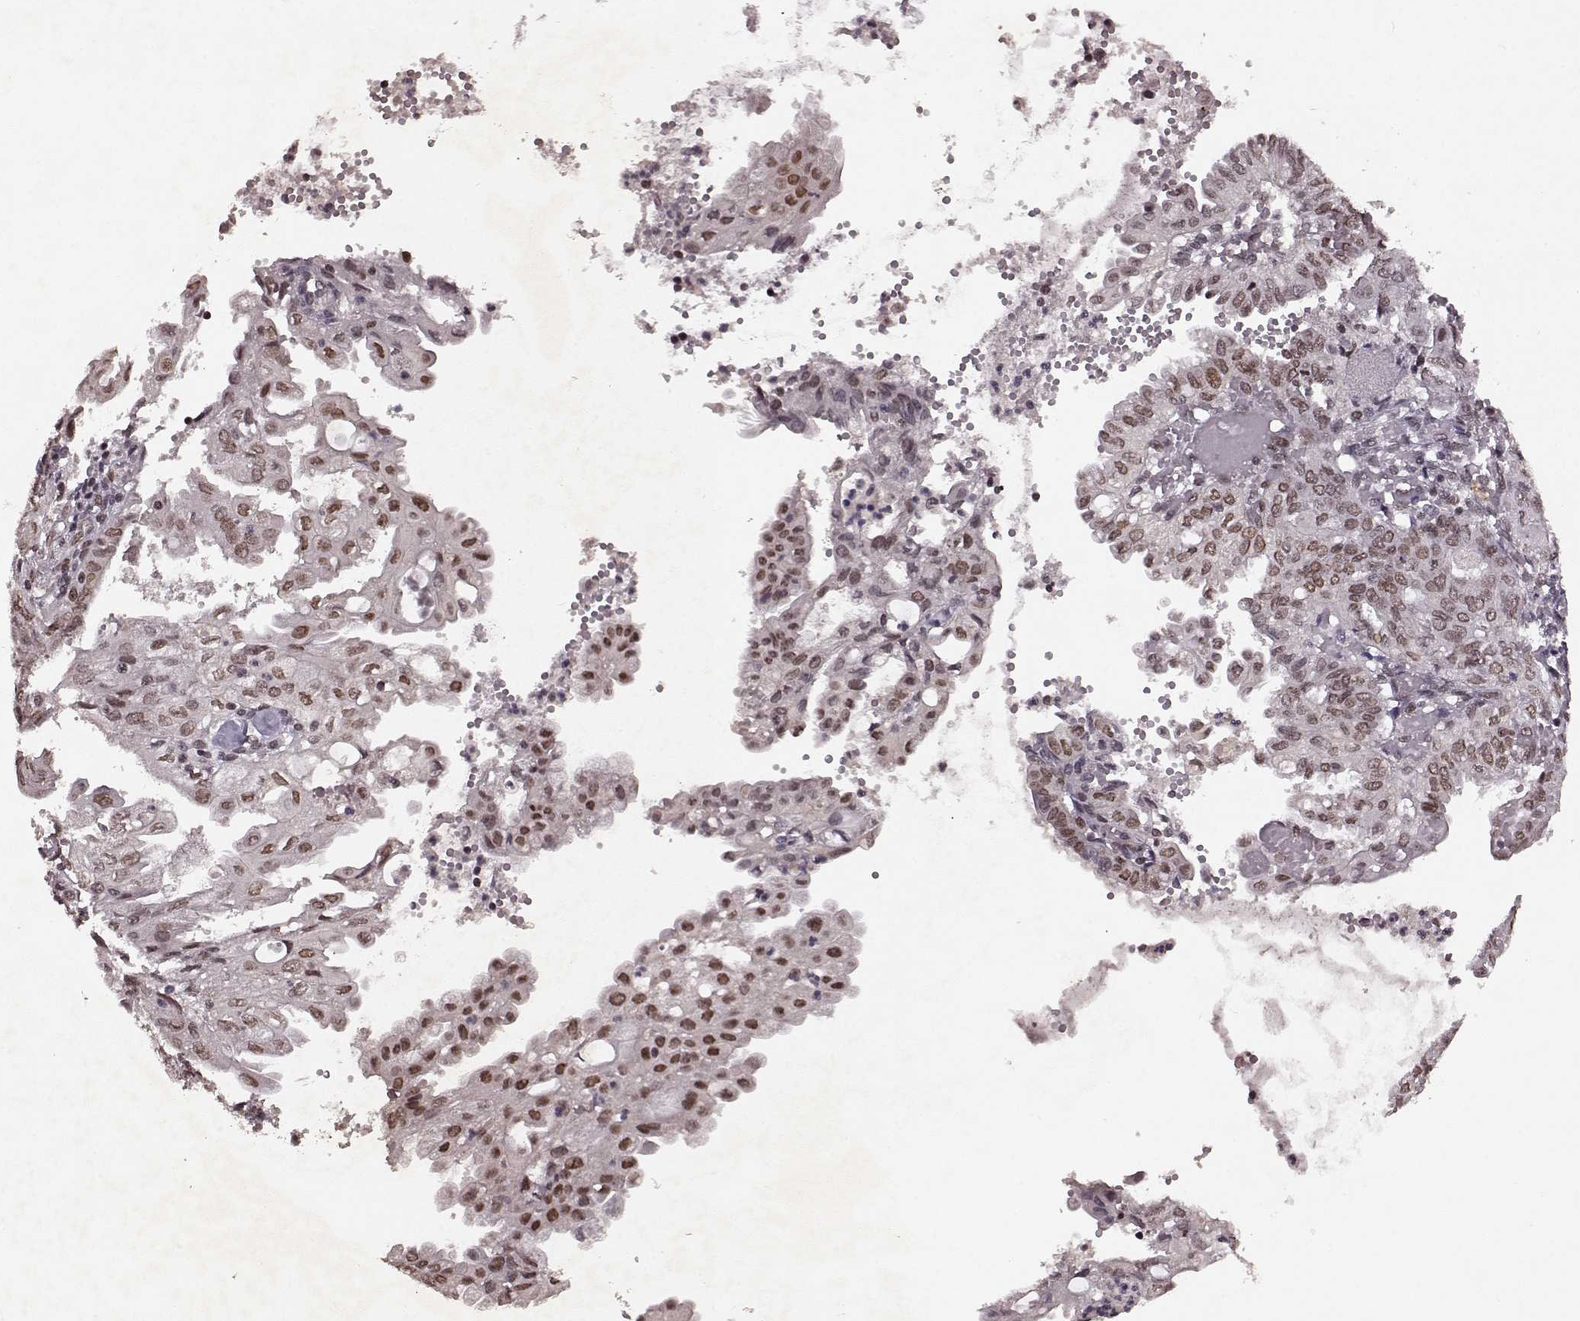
{"staining": {"intensity": "moderate", "quantity": ">75%", "location": "nuclear"}, "tissue": "endometrial cancer", "cell_type": "Tumor cells", "image_type": "cancer", "snomed": [{"axis": "morphology", "description": "Adenocarcinoma, NOS"}, {"axis": "topography", "description": "Endometrium"}], "caption": "DAB (3,3'-diaminobenzidine) immunohistochemical staining of adenocarcinoma (endometrial) displays moderate nuclear protein expression in about >75% of tumor cells. (DAB (3,3'-diaminobenzidine) = brown stain, brightfield microscopy at high magnification).", "gene": "RRAGD", "patient": {"sex": "female", "age": 68}}